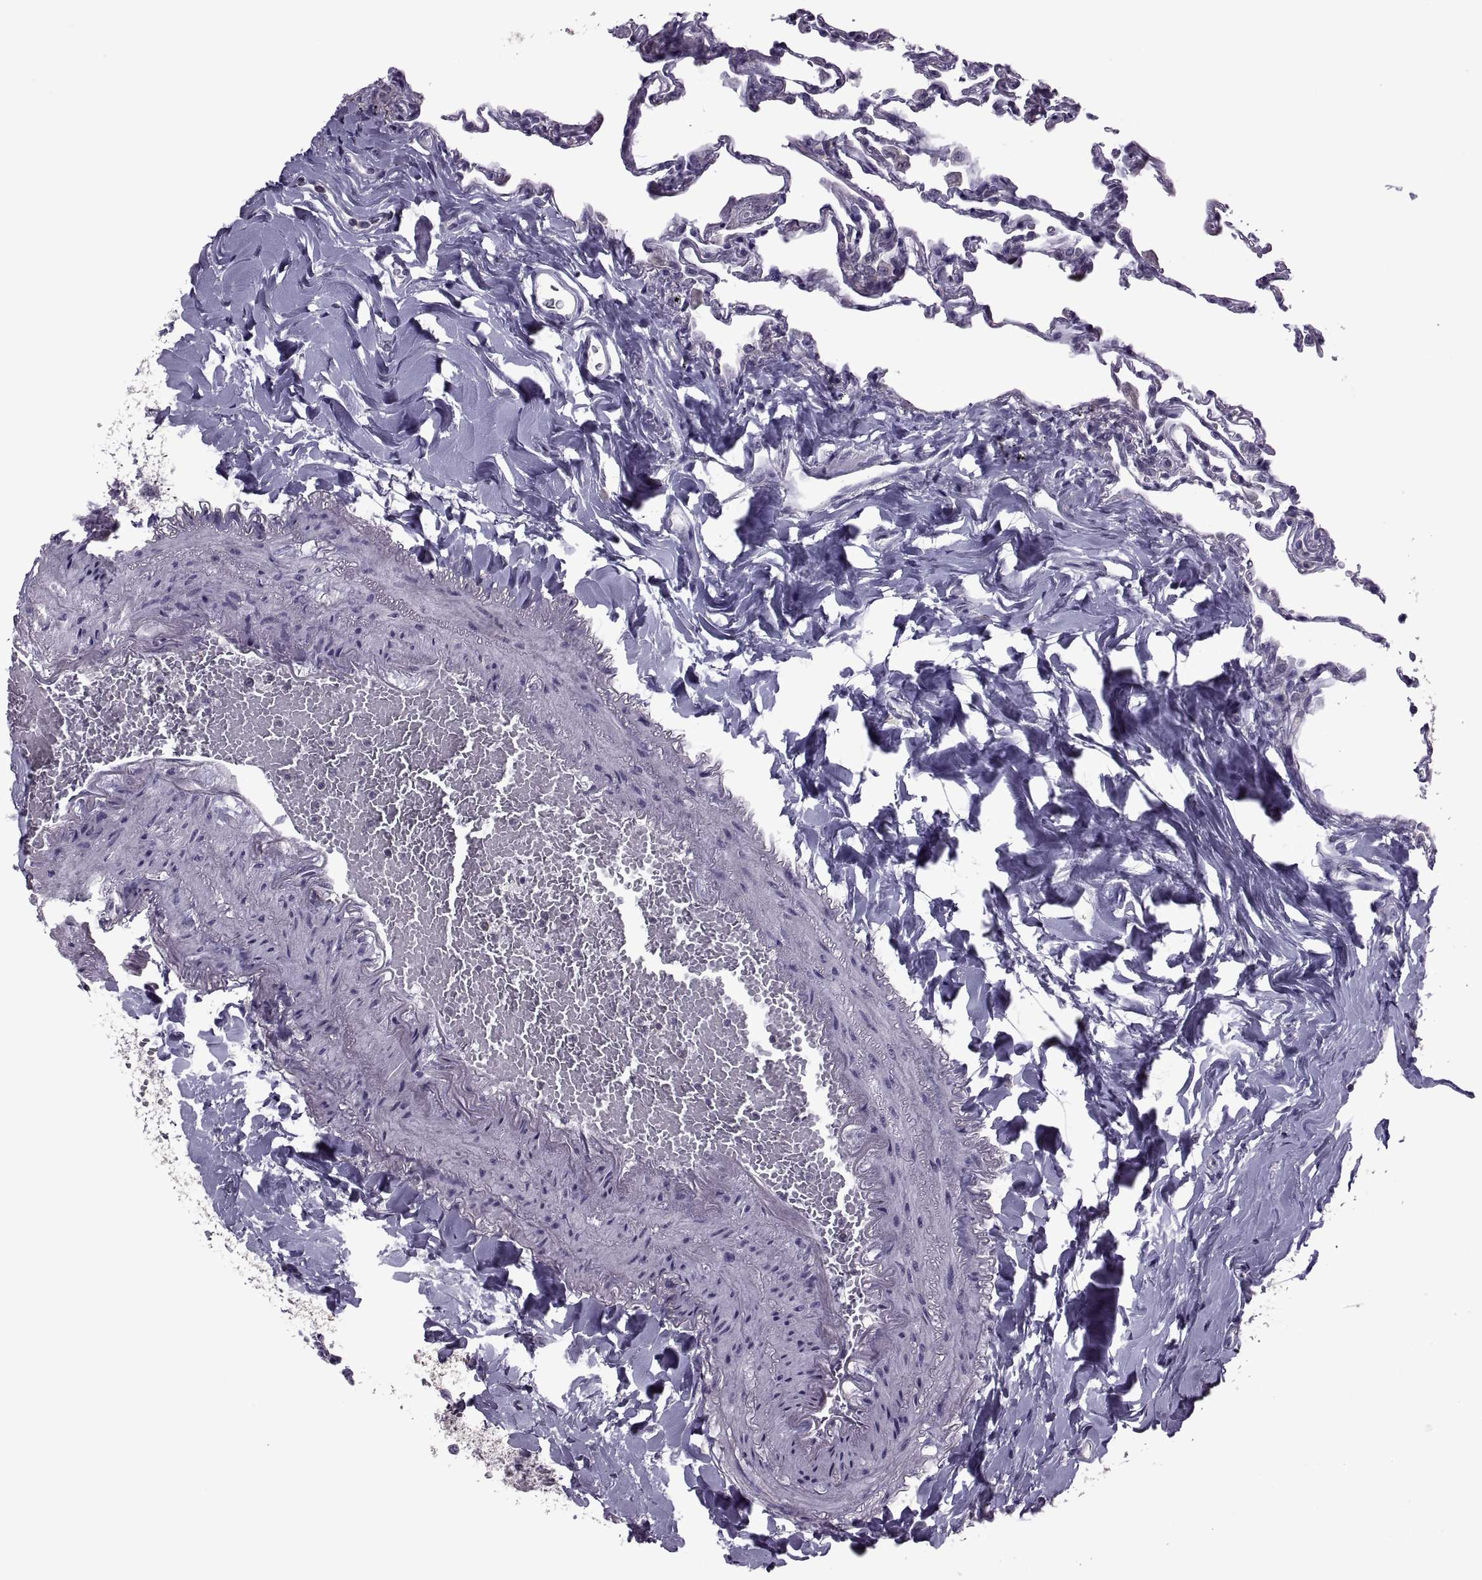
{"staining": {"intensity": "negative", "quantity": "none", "location": "none"}, "tissue": "lung", "cell_type": "Alveolar cells", "image_type": "normal", "snomed": [{"axis": "morphology", "description": "Normal tissue, NOS"}, {"axis": "topography", "description": "Lung"}], "caption": "IHC image of normal lung: lung stained with DAB (3,3'-diaminobenzidine) shows no significant protein positivity in alveolar cells.", "gene": "PABPC1", "patient": {"sex": "female", "age": 57}}